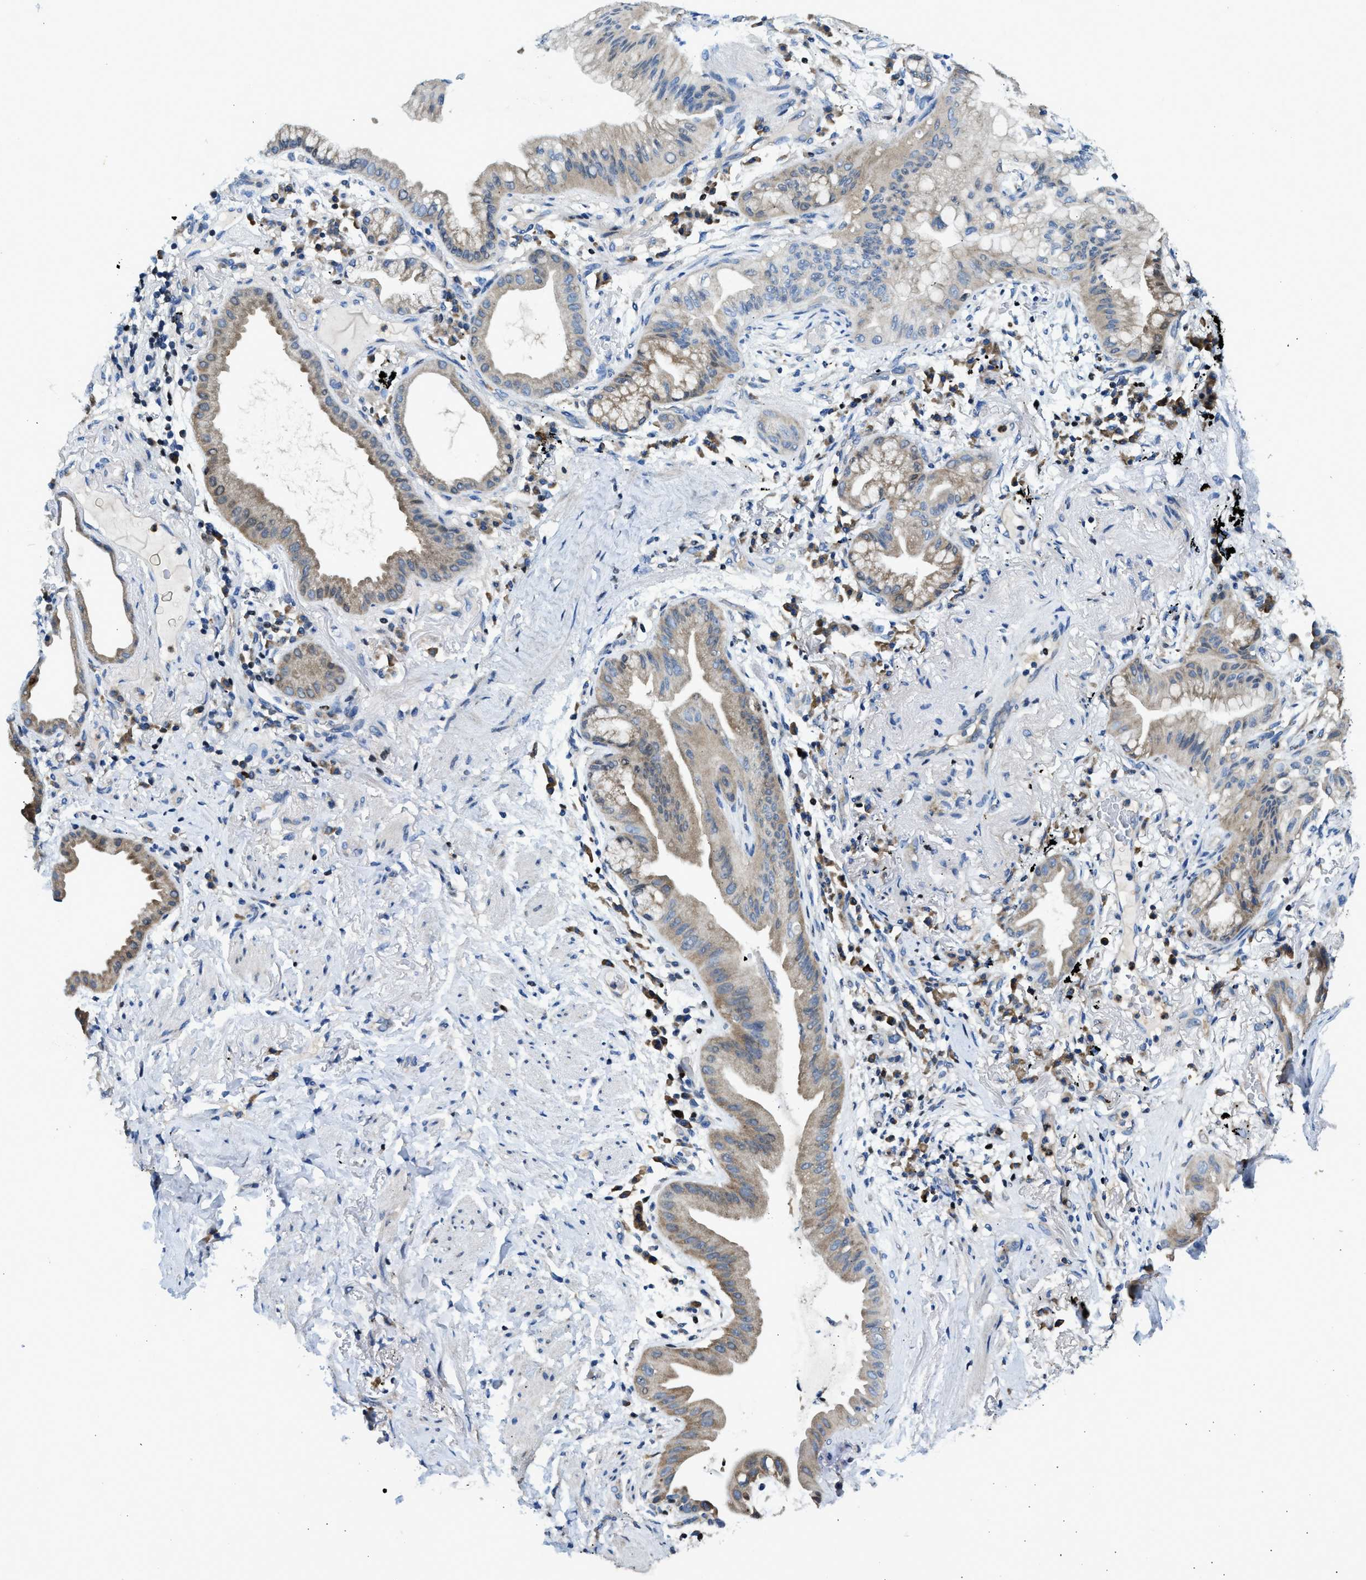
{"staining": {"intensity": "weak", "quantity": ">75%", "location": "cytoplasmic/membranous"}, "tissue": "lung cancer", "cell_type": "Tumor cells", "image_type": "cancer", "snomed": [{"axis": "morphology", "description": "Normal tissue, NOS"}, {"axis": "morphology", "description": "Adenocarcinoma, NOS"}, {"axis": "topography", "description": "Bronchus"}, {"axis": "topography", "description": "Lung"}], "caption": "The micrograph exhibits a brown stain indicating the presence of a protein in the cytoplasmic/membranous of tumor cells in adenocarcinoma (lung). Using DAB (brown) and hematoxylin (blue) stains, captured at high magnification using brightfield microscopy.", "gene": "TOX", "patient": {"sex": "female", "age": 70}}